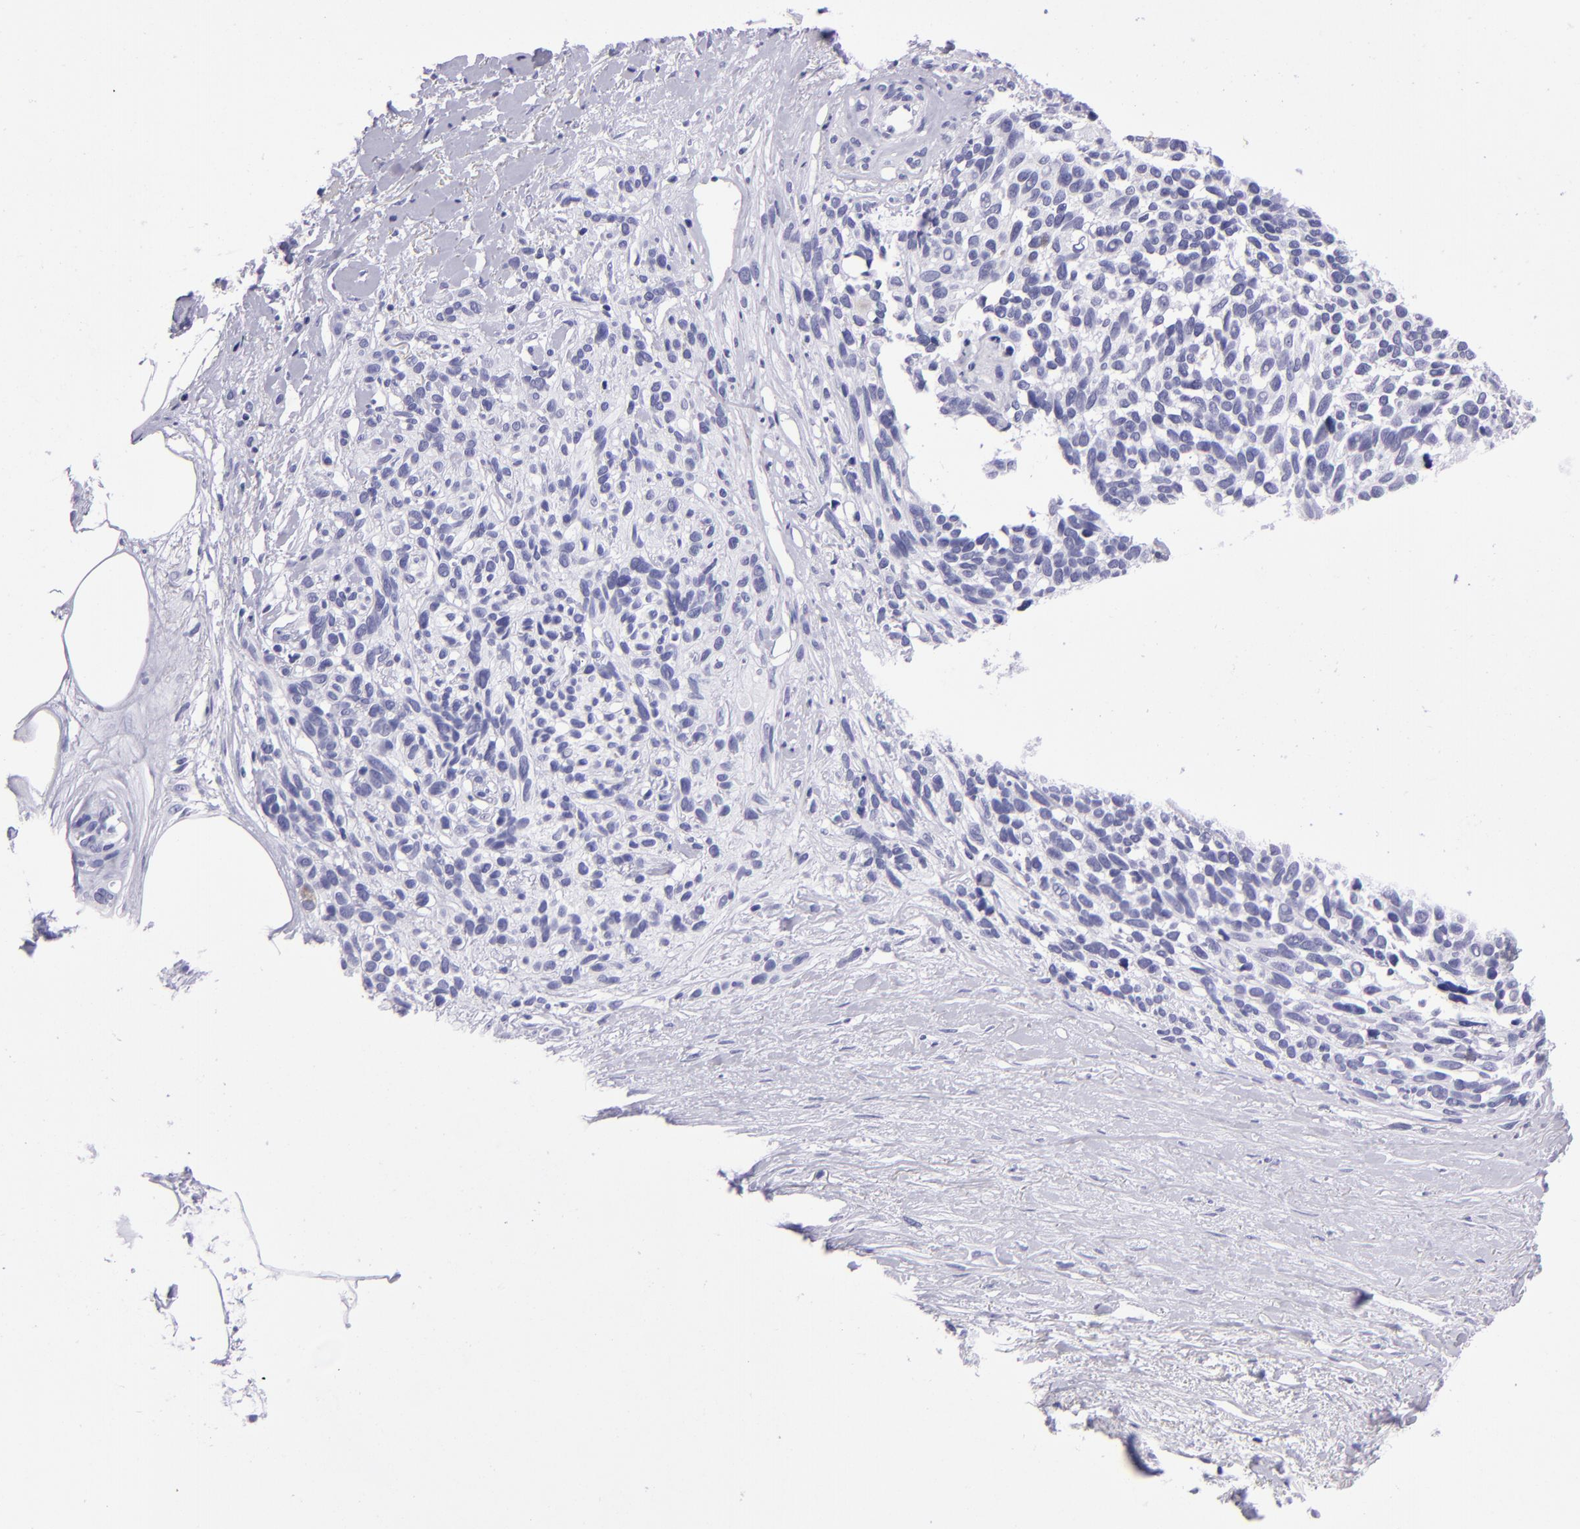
{"staining": {"intensity": "negative", "quantity": "none", "location": "none"}, "tissue": "melanoma", "cell_type": "Tumor cells", "image_type": "cancer", "snomed": [{"axis": "morphology", "description": "Malignant melanoma, NOS"}, {"axis": "topography", "description": "Skin"}], "caption": "Melanoma was stained to show a protein in brown. There is no significant positivity in tumor cells.", "gene": "TYRP1", "patient": {"sex": "female", "age": 85}}